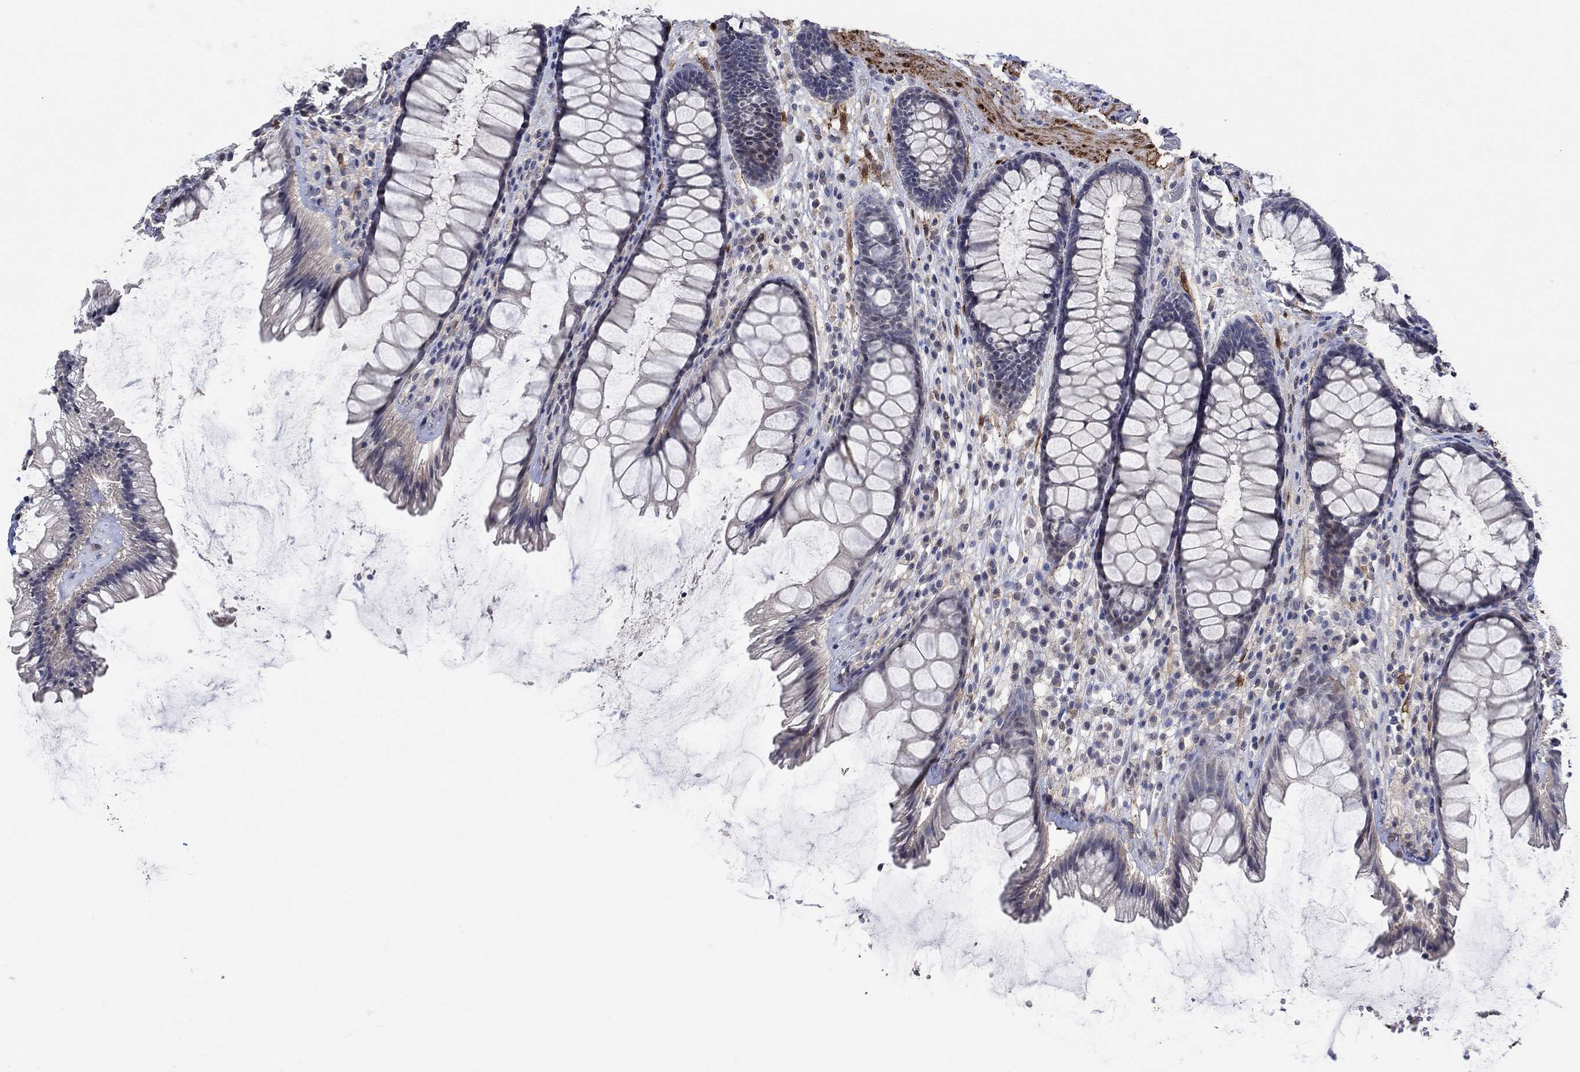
{"staining": {"intensity": "negative", "quantity": "none", "location": "none"}, "tissue": "rectum", "cell_type": "Glandular cells", "image_type": "normal", "snomed": [{"axis": "morphology", "description": "Normal tissue, NOS"}, {"axis": "topography", "description": "Rectum"}], "caption": "This is an IHC histopathology image of normal human rectum. There is no expression in glandular cells.", "gene": "TGM2", "patient": {"sex": "male", "age": 72}}